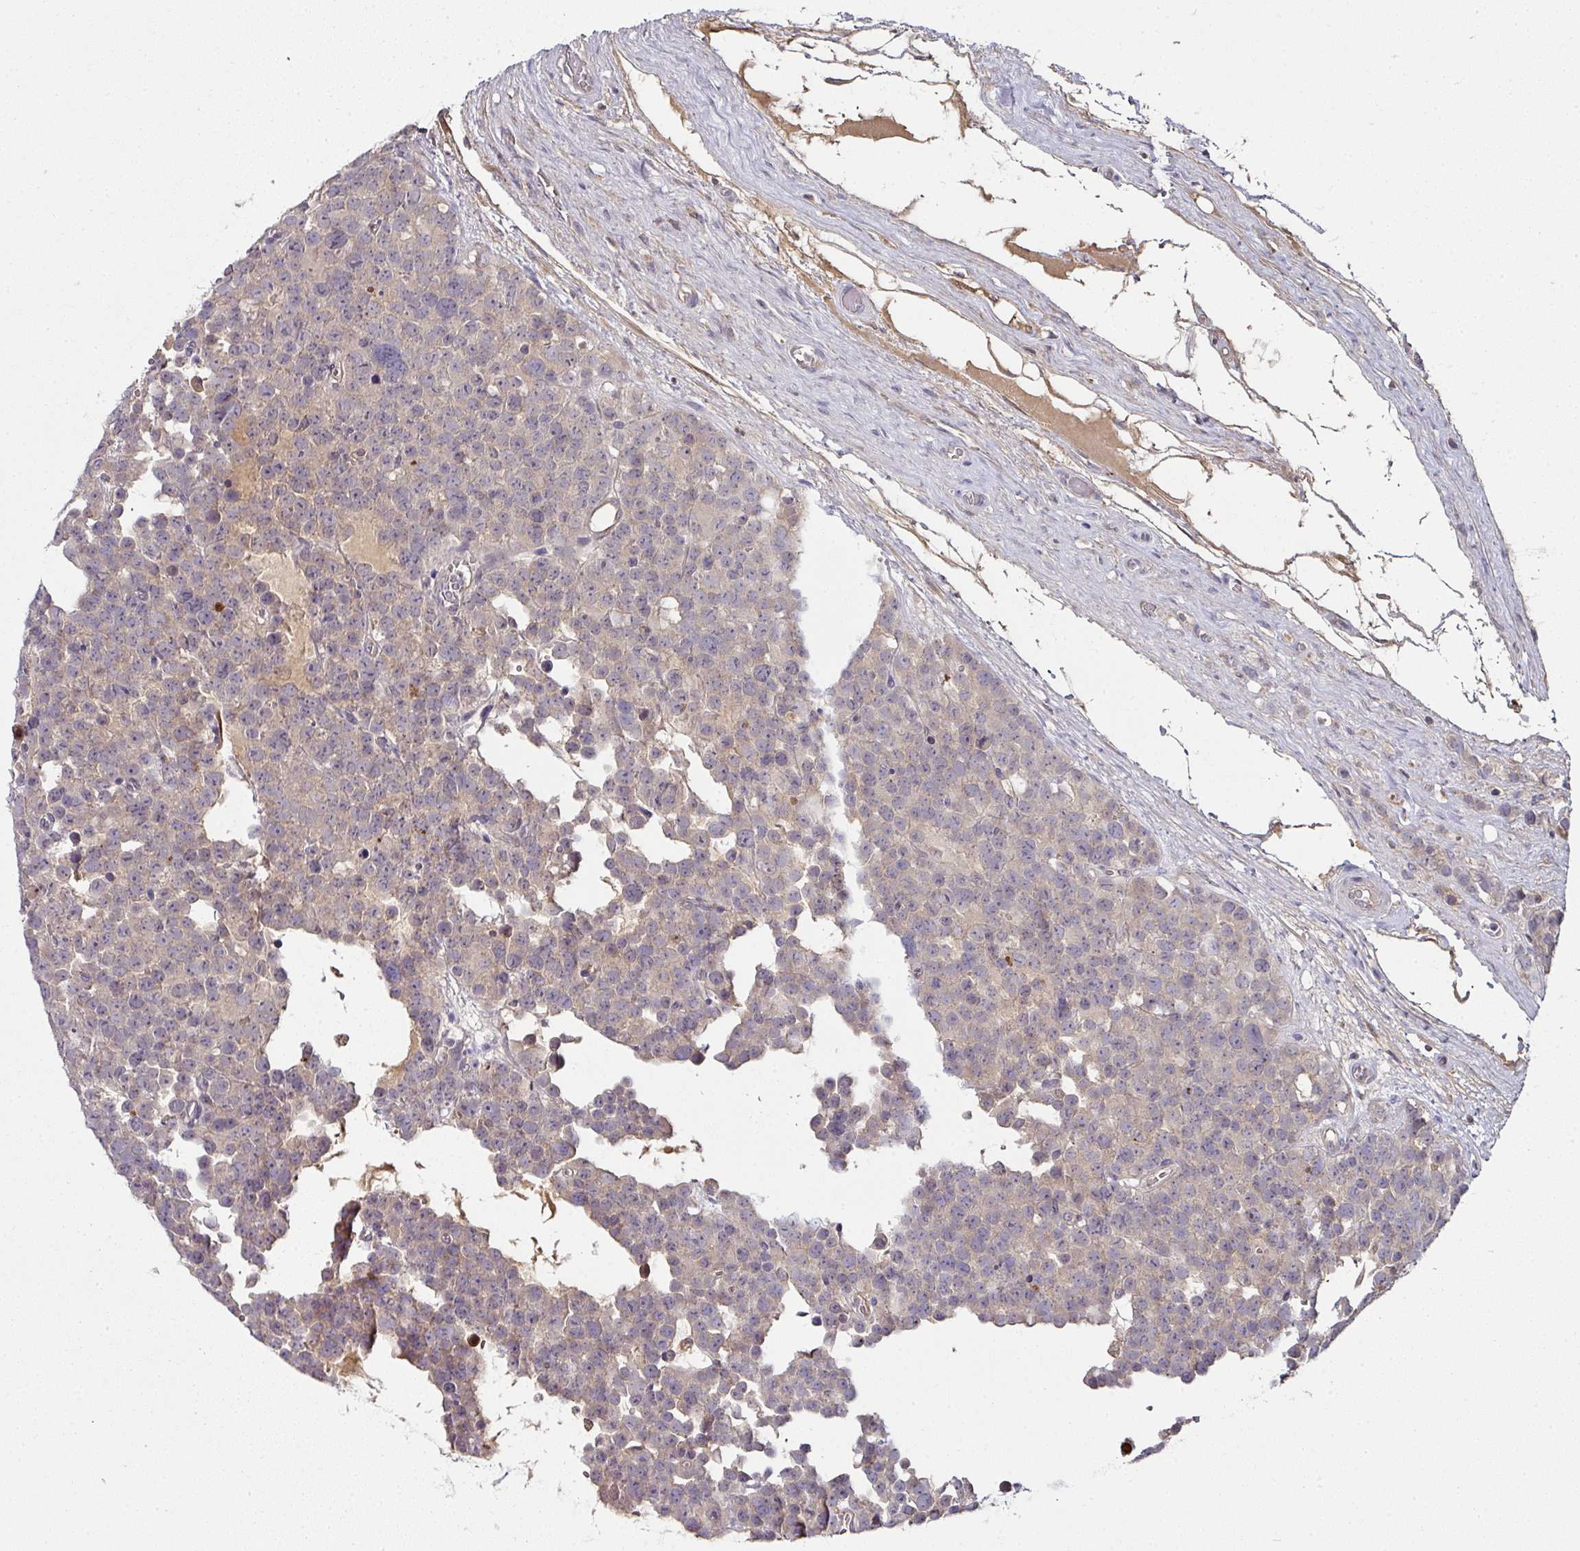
{"staining": {"intensity": "weak", "quantity": "<25%", "location": "cytoplasmic/membranous"}, "tissue": "testis cancer", "cell_type": "Tumor cells", "image_type": "cancer", "snomed": [{"axis": "morphology", "description": "Seminoma, NOS"}, {"axis": "topography", "description": "Testis"}], "caption": "The immunohistochemistry photomicrograph has no significant staining in tumor cells of testis cancer tissue.", "gene": "CTDSP2", "patient": {"sex": "male", "age": 71}}